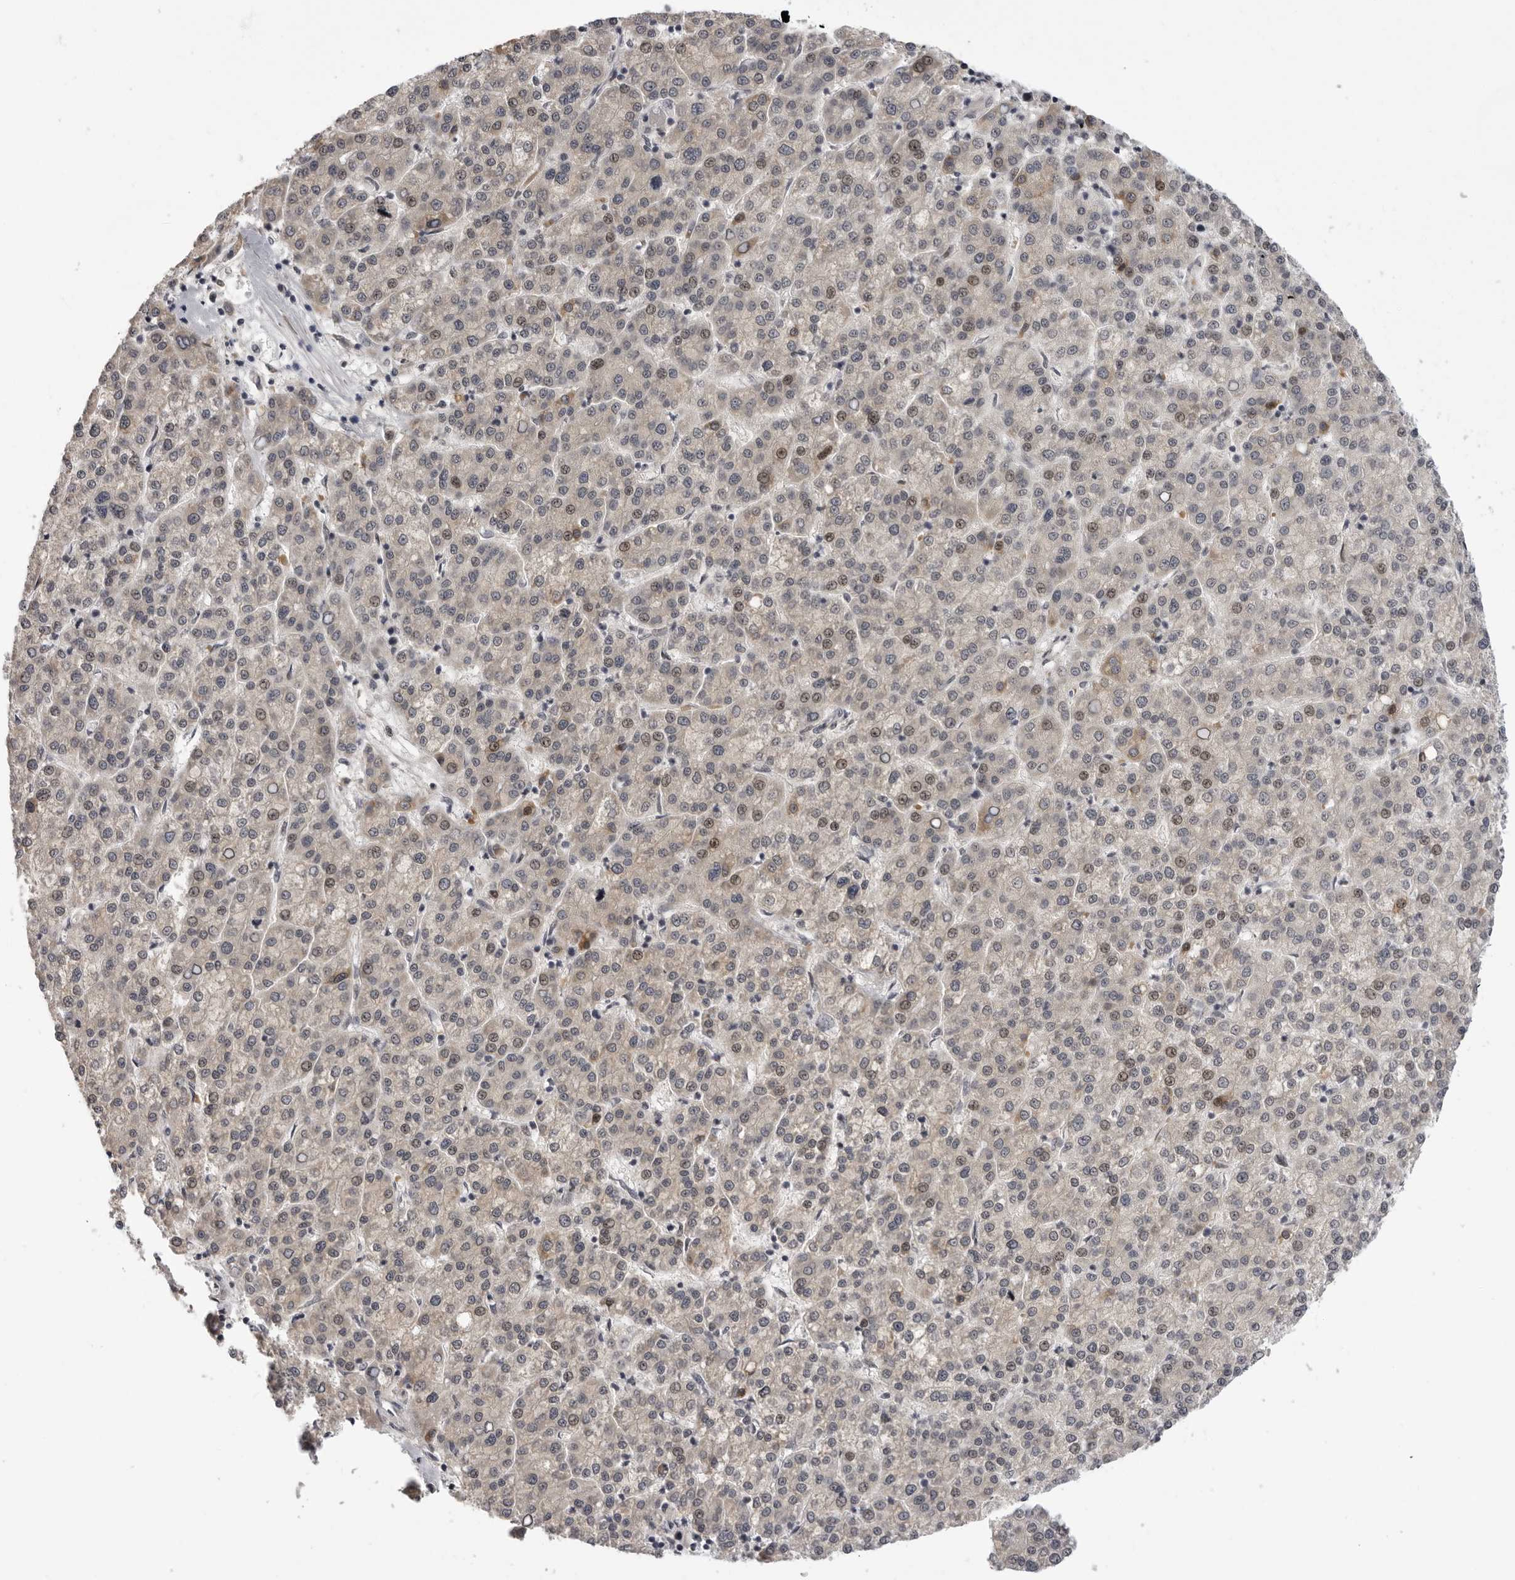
{"staining": {"intensity": "moderate", "quantity": "25%-75%", "location": "nuclear"}, "tissue": "liver cancer", "cell_type": "Tumor cells", "image_type": "cancer", "snomed": [{"axis": "morphology", "description": "Carcinoma, Hepatocellular, NOS"}, {"axis": "topography", "description": "Liver"}], "caption": "The micrograph demonstrates a brown stain indicating the presence of a protein in the nuclear of tumor cells in liver cancer (hepatocellular carcinoma).", "gene": "ALPK2", "patient": {"sex": "female", "age": 58}}